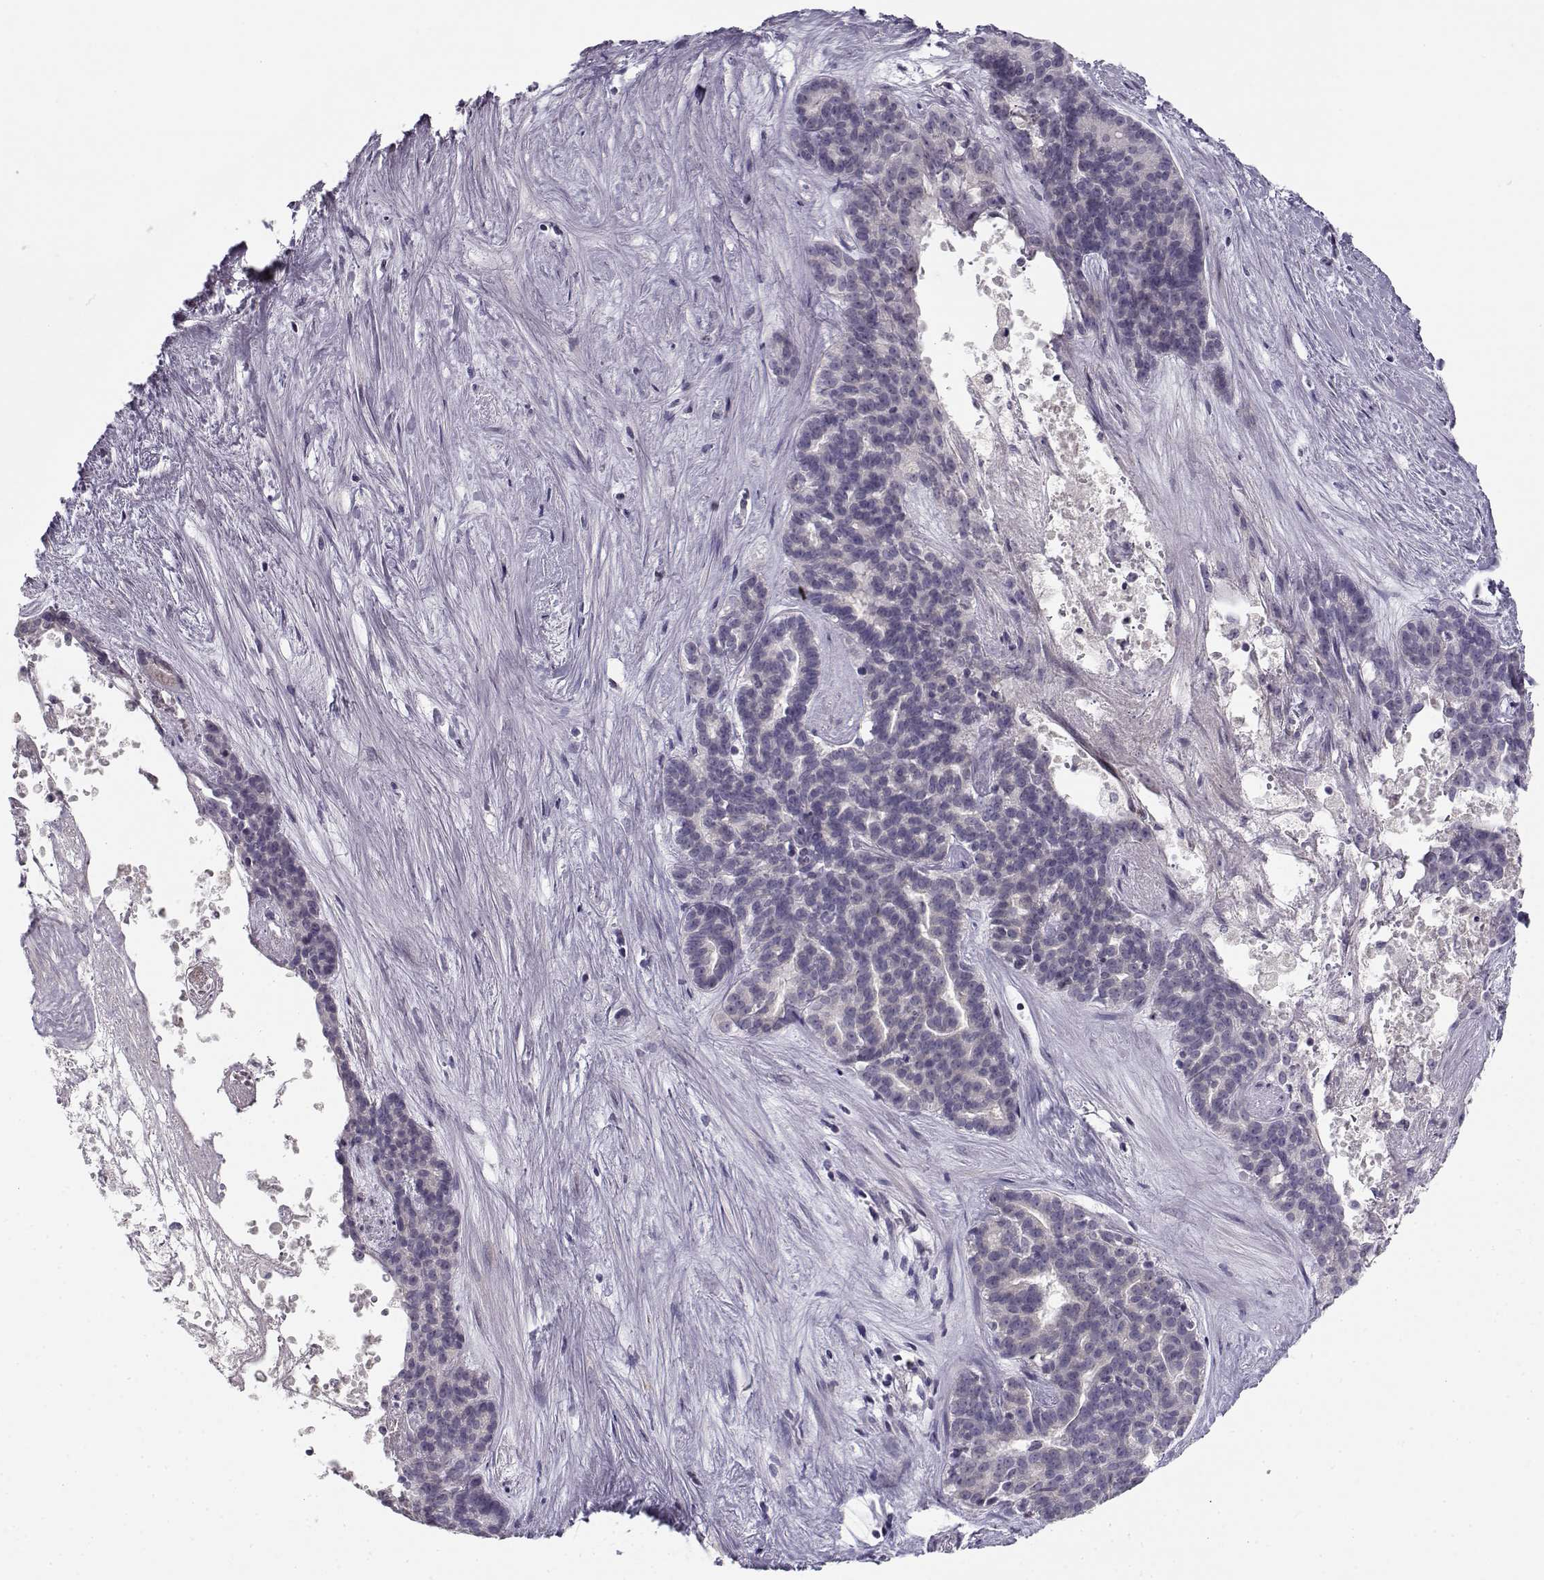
{"staining": {"intensity": "negative", "quantity": "none", "location": "none"}, "tissue": "liver cancer", "cell_type": "Tumor cells", "image_type": "cancer", "snomed": [{"axis": "morphology", "description": "Cholangiocarcinoma"}, {"axis": "topography", "description": "Liver"}], "caption": "Tumor cells show no significant positivity in cholangiocarcinoma (liver).", "gene": "DDX25", "patient": {"sex": "female", "age": 47}}